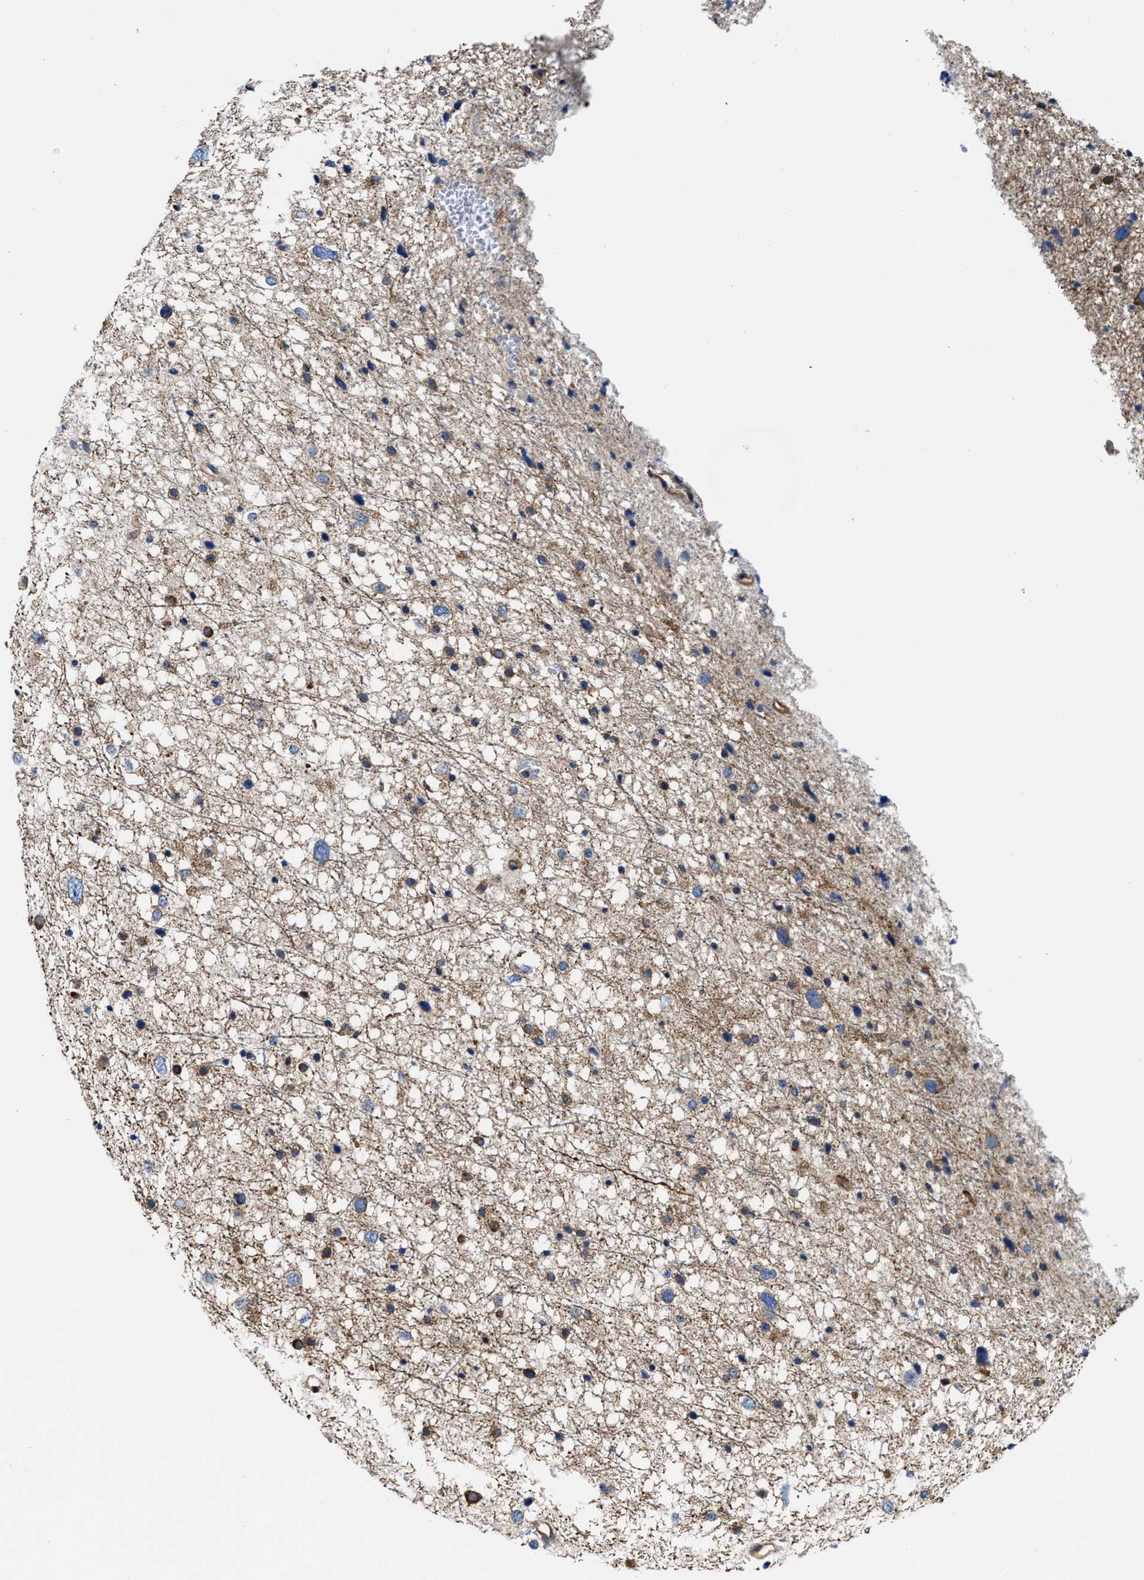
{"staining": {"intensity": "moderate", "quantity": "25%-75%", "location": "cytoplasmic/membranous"}, "tissue": "glioma", "cell_type": "Tumor cells", "image_type": "cancer", "snomed": [{"axis": "morphology", "description": "Glioma, malignant, Low grade"}, {"axis": "topography", "description": "Brain"}], "caption": "The micrograph reveals a brown stain indicating the presence of a protein in the cytoplasmic/membranous of tumor cells in malignant glioma (low-grade).", "gene": "PPP1R9B", "patient": {"sex": "female", "age": 37}}